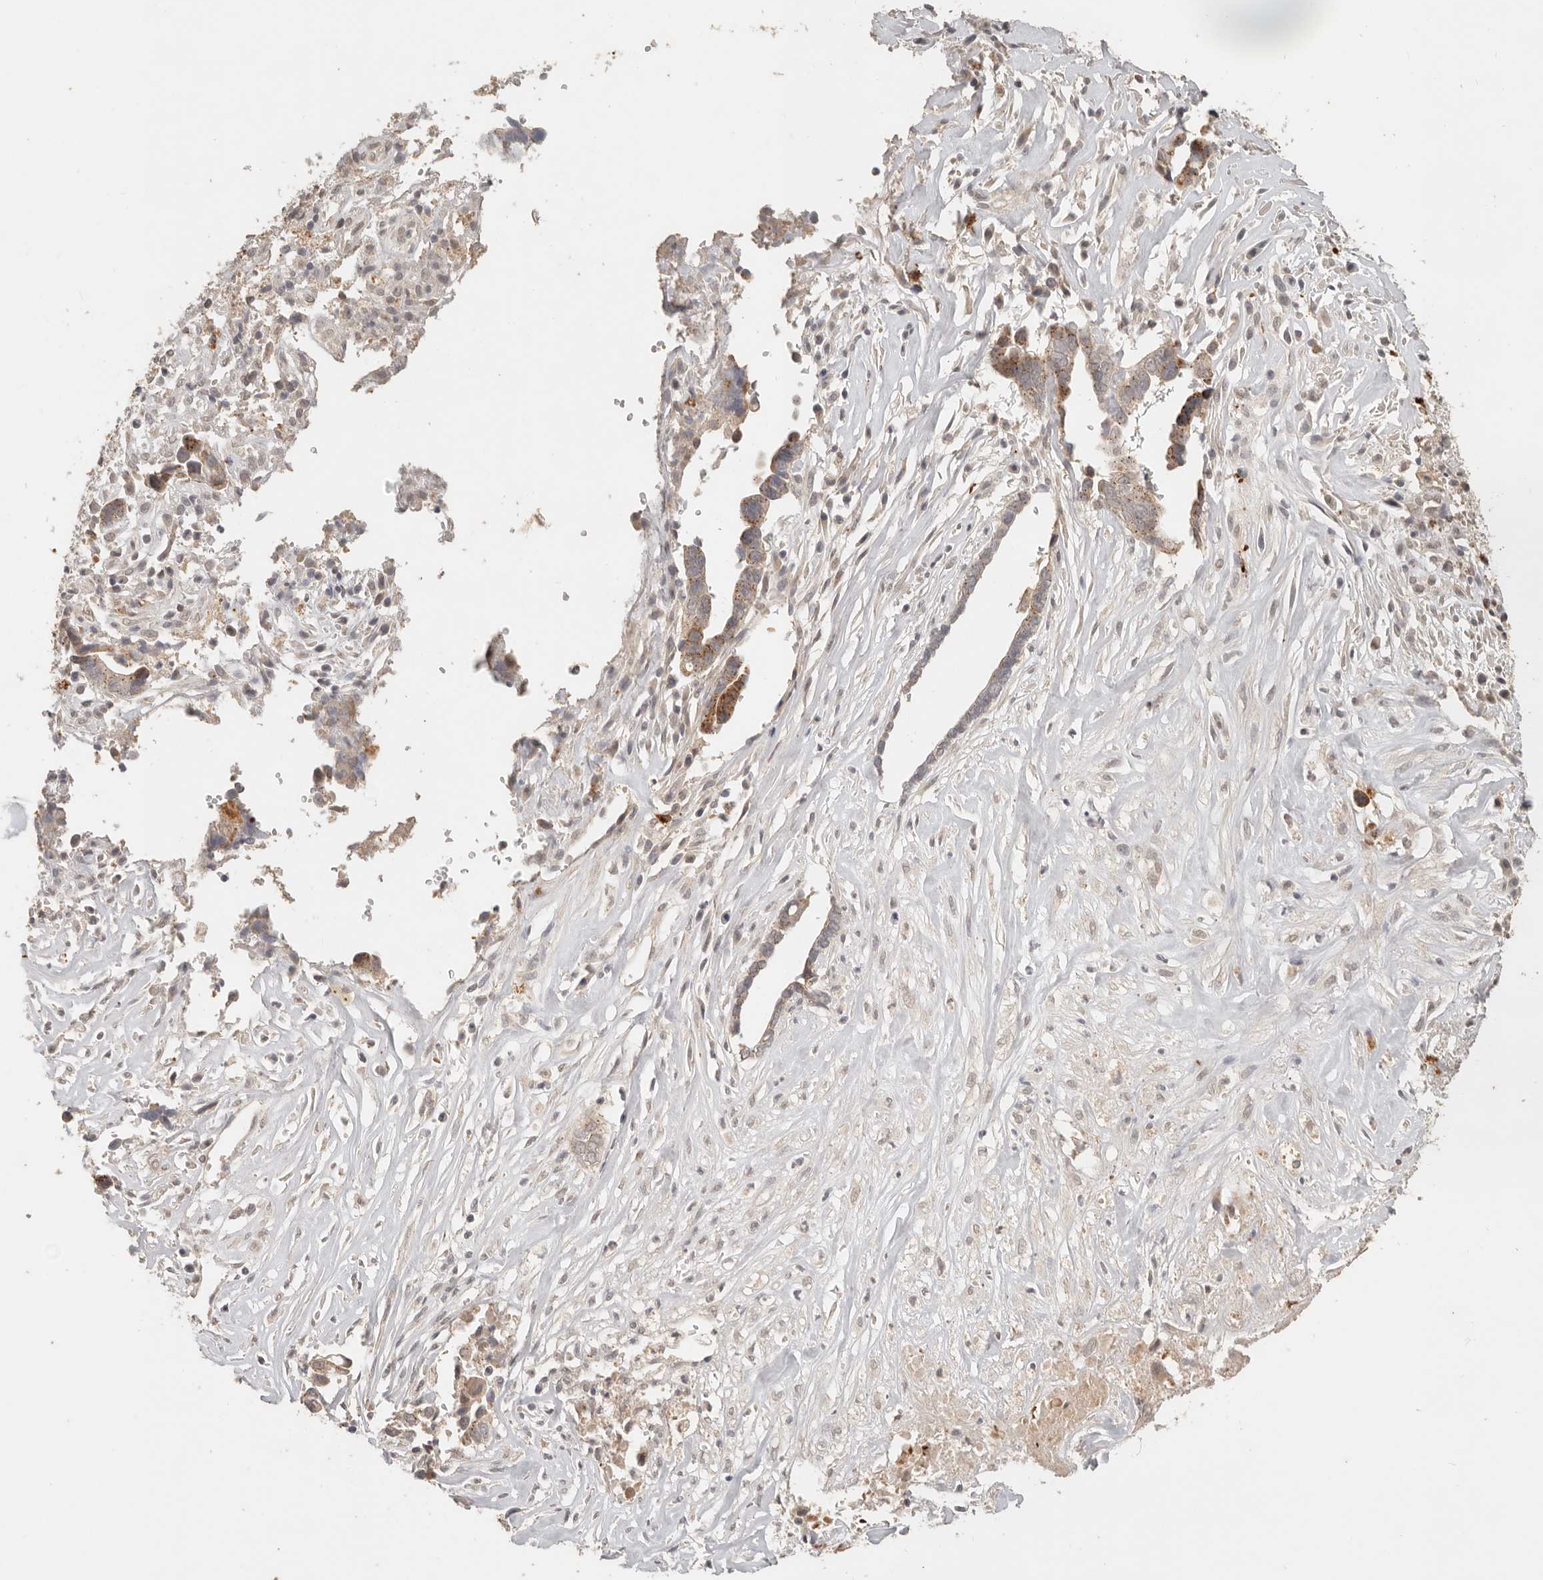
{"staining": {"intensity": "moderate", "quantity": "25%-75%", "location": "cytoplasmic/membranous"}, "tissue": "liver cancer", "cell_type": "Tumor cells", "image_type": "cancer", "snomed": [{"axis": "morphology", "description": "Cholangiocarcinoma"}, {"axis": "topography", "description": "Liver"}], "caption": "An immunohistochemistry photomicrograph of neoplastic tissue is shown. Protein staining in brown shows moderate cytoplasmic/membranous positivity in liver cholangiocarcinoma within tumor cells.", "gene": "LMO4", "patient": {"sex": "female", "age": 79}}